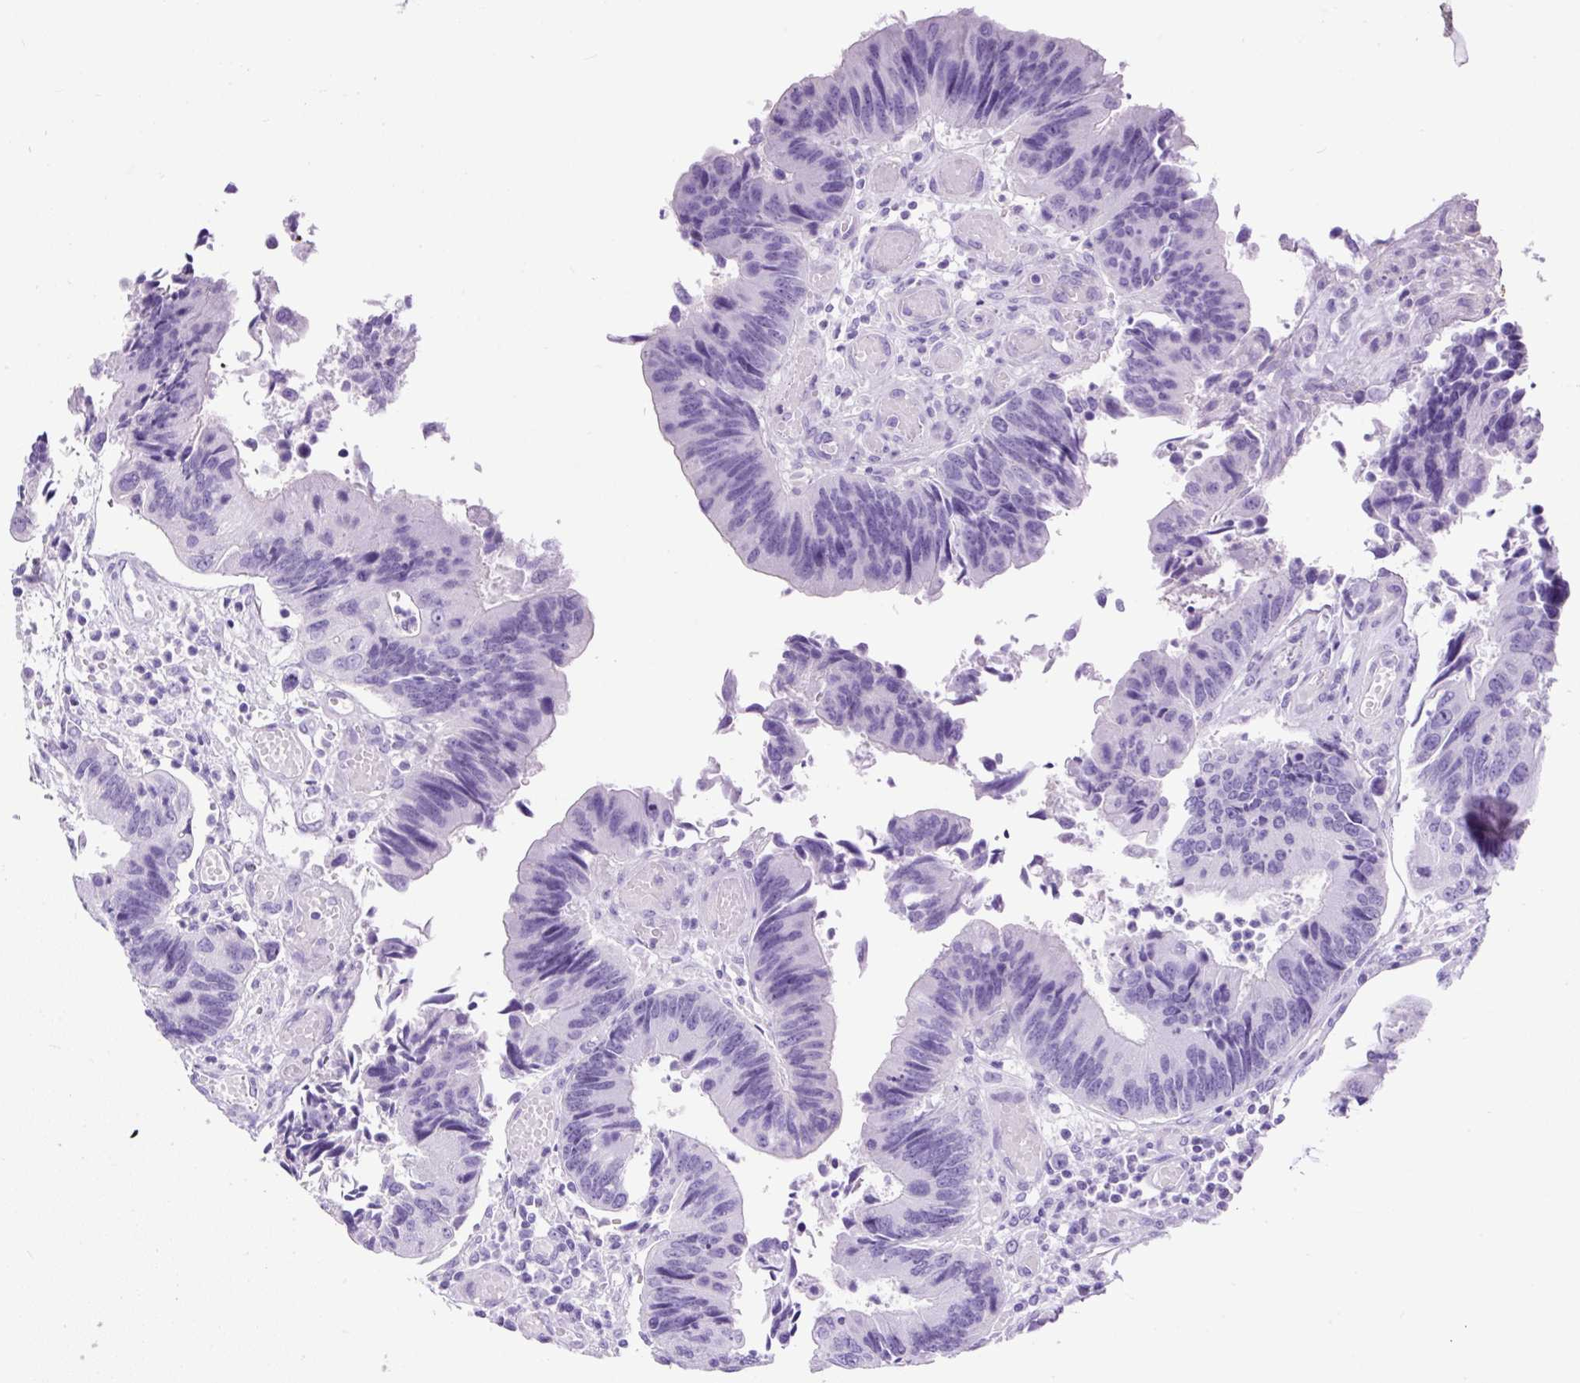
{"staining": {"intensity": "negative", "quantity": "none", "location": "none"}, "tissue": "colorectal cancer", "cell_type": "Tumor cells", "image_type": "cancer", "snomed": [{"axis": "morphology", "description": "Adenocarcinoma, NOS"}, {"axis": "topography", "description": "Colon"}], "caption": "There is no significant expression in tumor cells of colorectal cancer. Nuclei are stained in blue.", "gene": "PDIA2", "patient": {"sex": "female", "age": 67}}